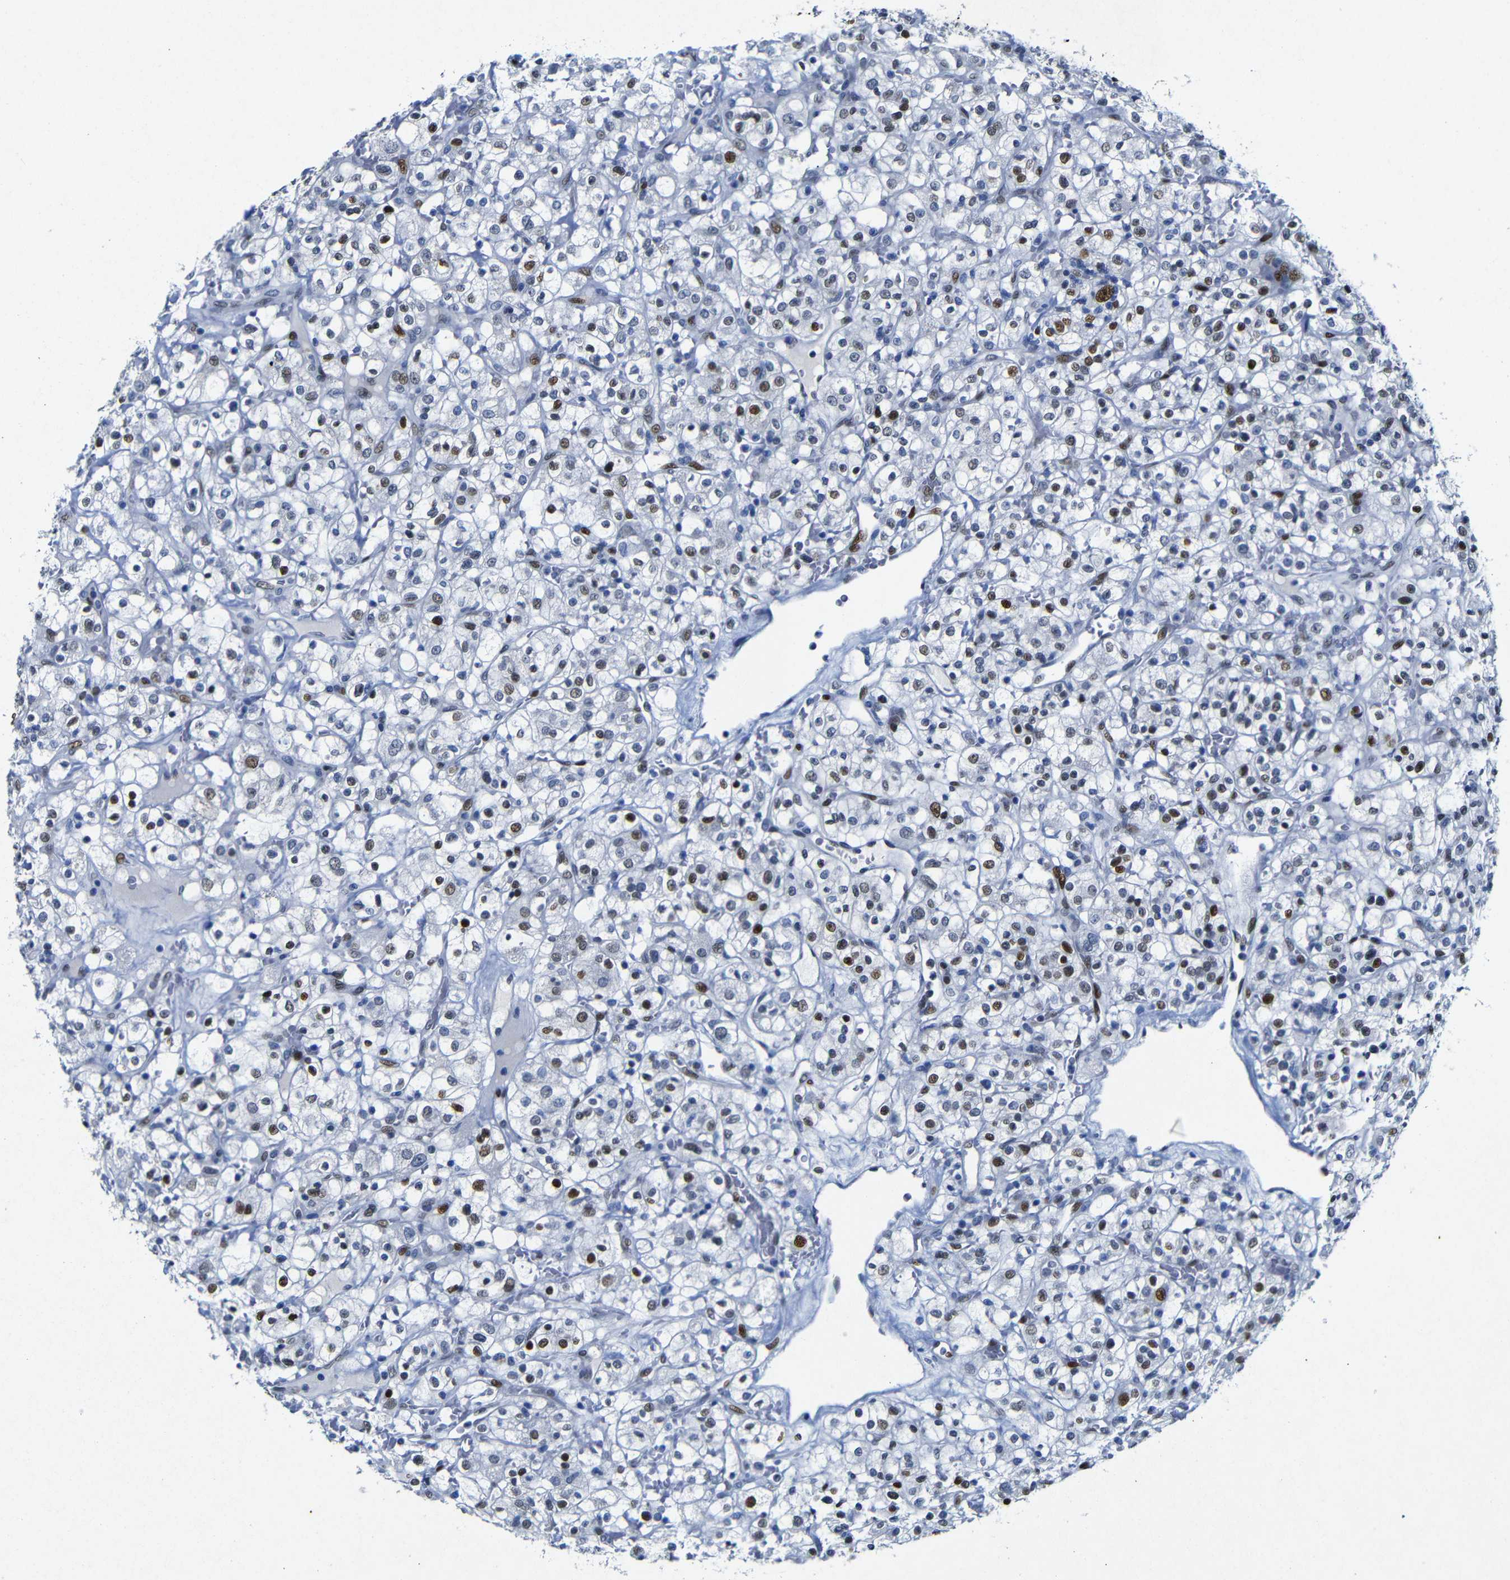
{"staining": {"intensity": "moderate", "quantity": "25%-75%", "location": "nuclear"}, "tissue": "renal cancer", "cell_type": "Tumor cells", "image_type": "cancer", "snomed": [{"axis": "morphology", "description": "Normal tissue, NOS"}, {"axis": "morphology", "description": "Adenocarcinoma, NOS"}, {"axis": "topography", "description": "Kidney"}], "caption": "Immunohistochemical staining of renal cancer displays moderate nuclear protein staining in about 25%-75% of tumor cells. The staining was performed using DAB, with brown indicating positive protein expression. Nuclei are stained blue with hematoxylin.", "gene": "FOSL2", "patient": {"sex": "female", "age": 72}}